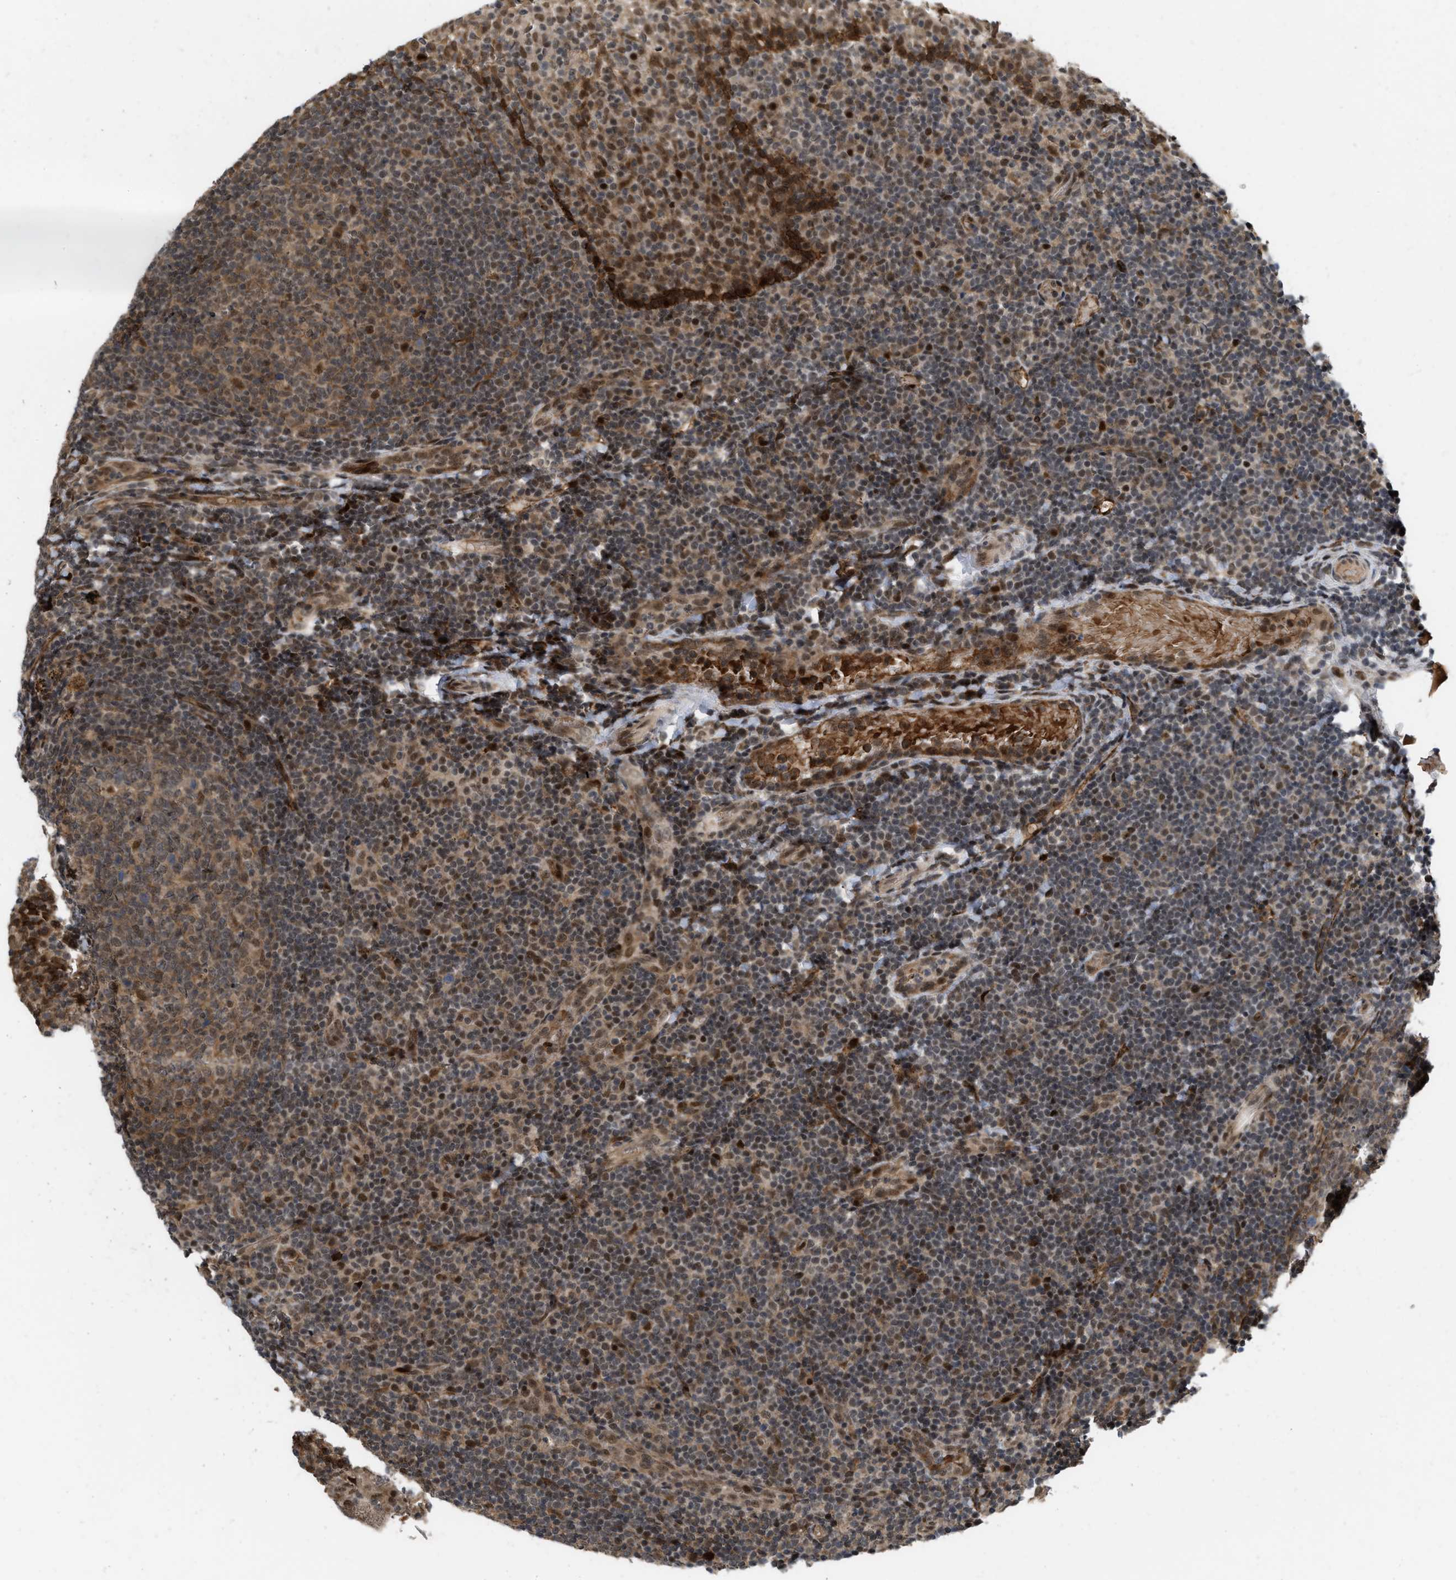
{"staining": {"intensity": "moderate", "quantity": ">75%", "location": "cytoplasmic/membranous,nuclear"}, "tissue": "tonsil", "cell_type": "Germinal center cells", "image_type": "normal", "snomed": [{"axis": "morphology", "description": "Normal tissue, NOS"}, {"axis": "topography", "description": "Tonsil"}], "caption": "Moderate cytoplasmic/membranous,nuclear staining is appreciated in about >75% of germinal center cells in benign tonsil. (brown staining indicates protein expression, while blue staining denotes nuclei).", "gene": "ANKRD11", "patient": {"sex": "female", "age": 19}}